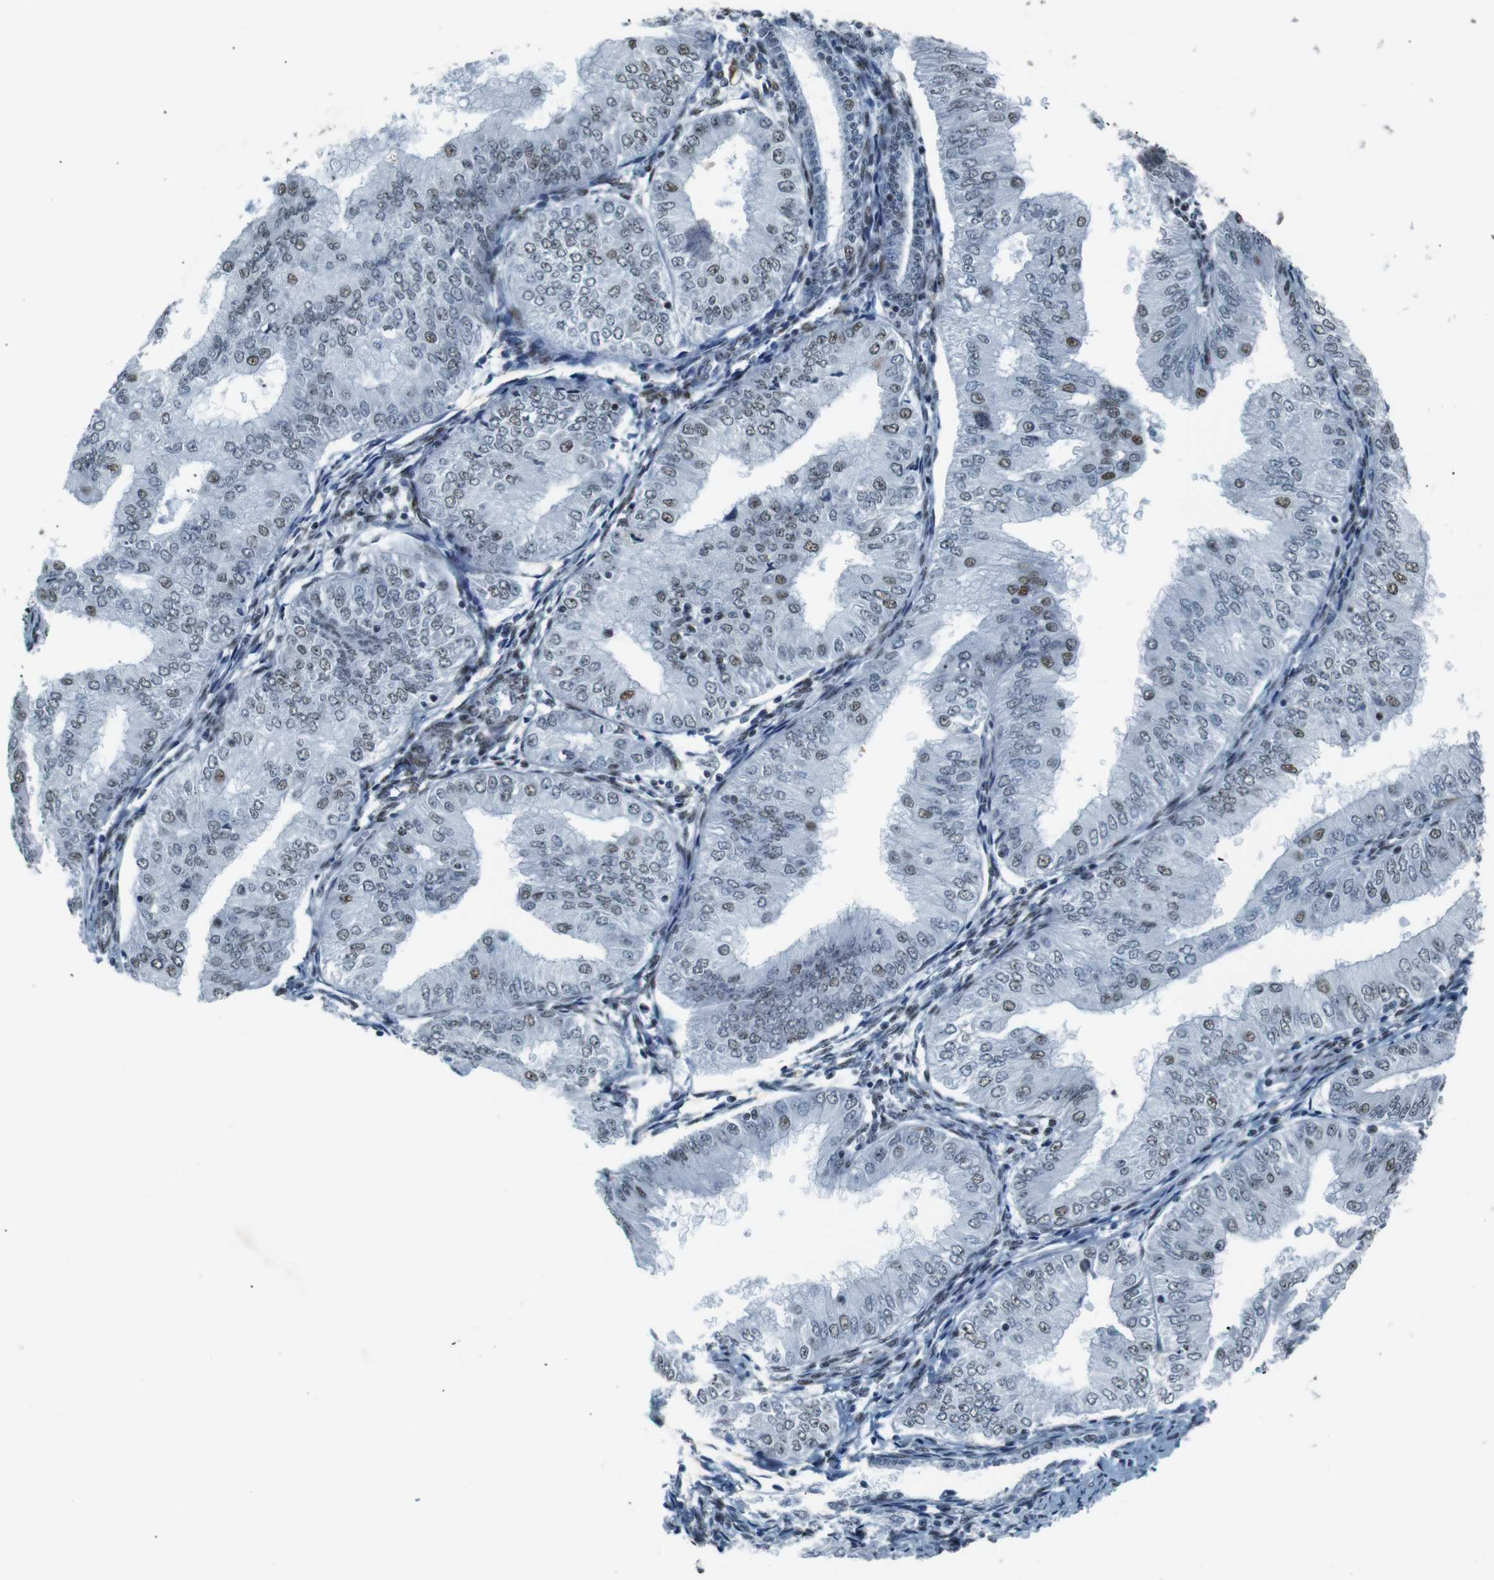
{"staining": {"intensity": "weak", "quantity": "<25%", "location": "nuclear"}, "tissue": "endometrial cancer", "cell_type": "Tumor cells", "image_type": "cancer", "snomed": [{"axis": "morphology", "description": "Adenocarcinoma, NOS"}, {"axis": "topography", "description": "Endometrium"}], "caption": "This photomicrograph is of adenocarcinoma (endometrial) stained with immunohistochemistry (IHC) to label a protein in brown with the nuclei are counter-stained blue. There is no staining in tumor cells. Nuclei are stained in blue.", "gene": "HEXIM1", "patient": {"sex": "female", "age": 53}}